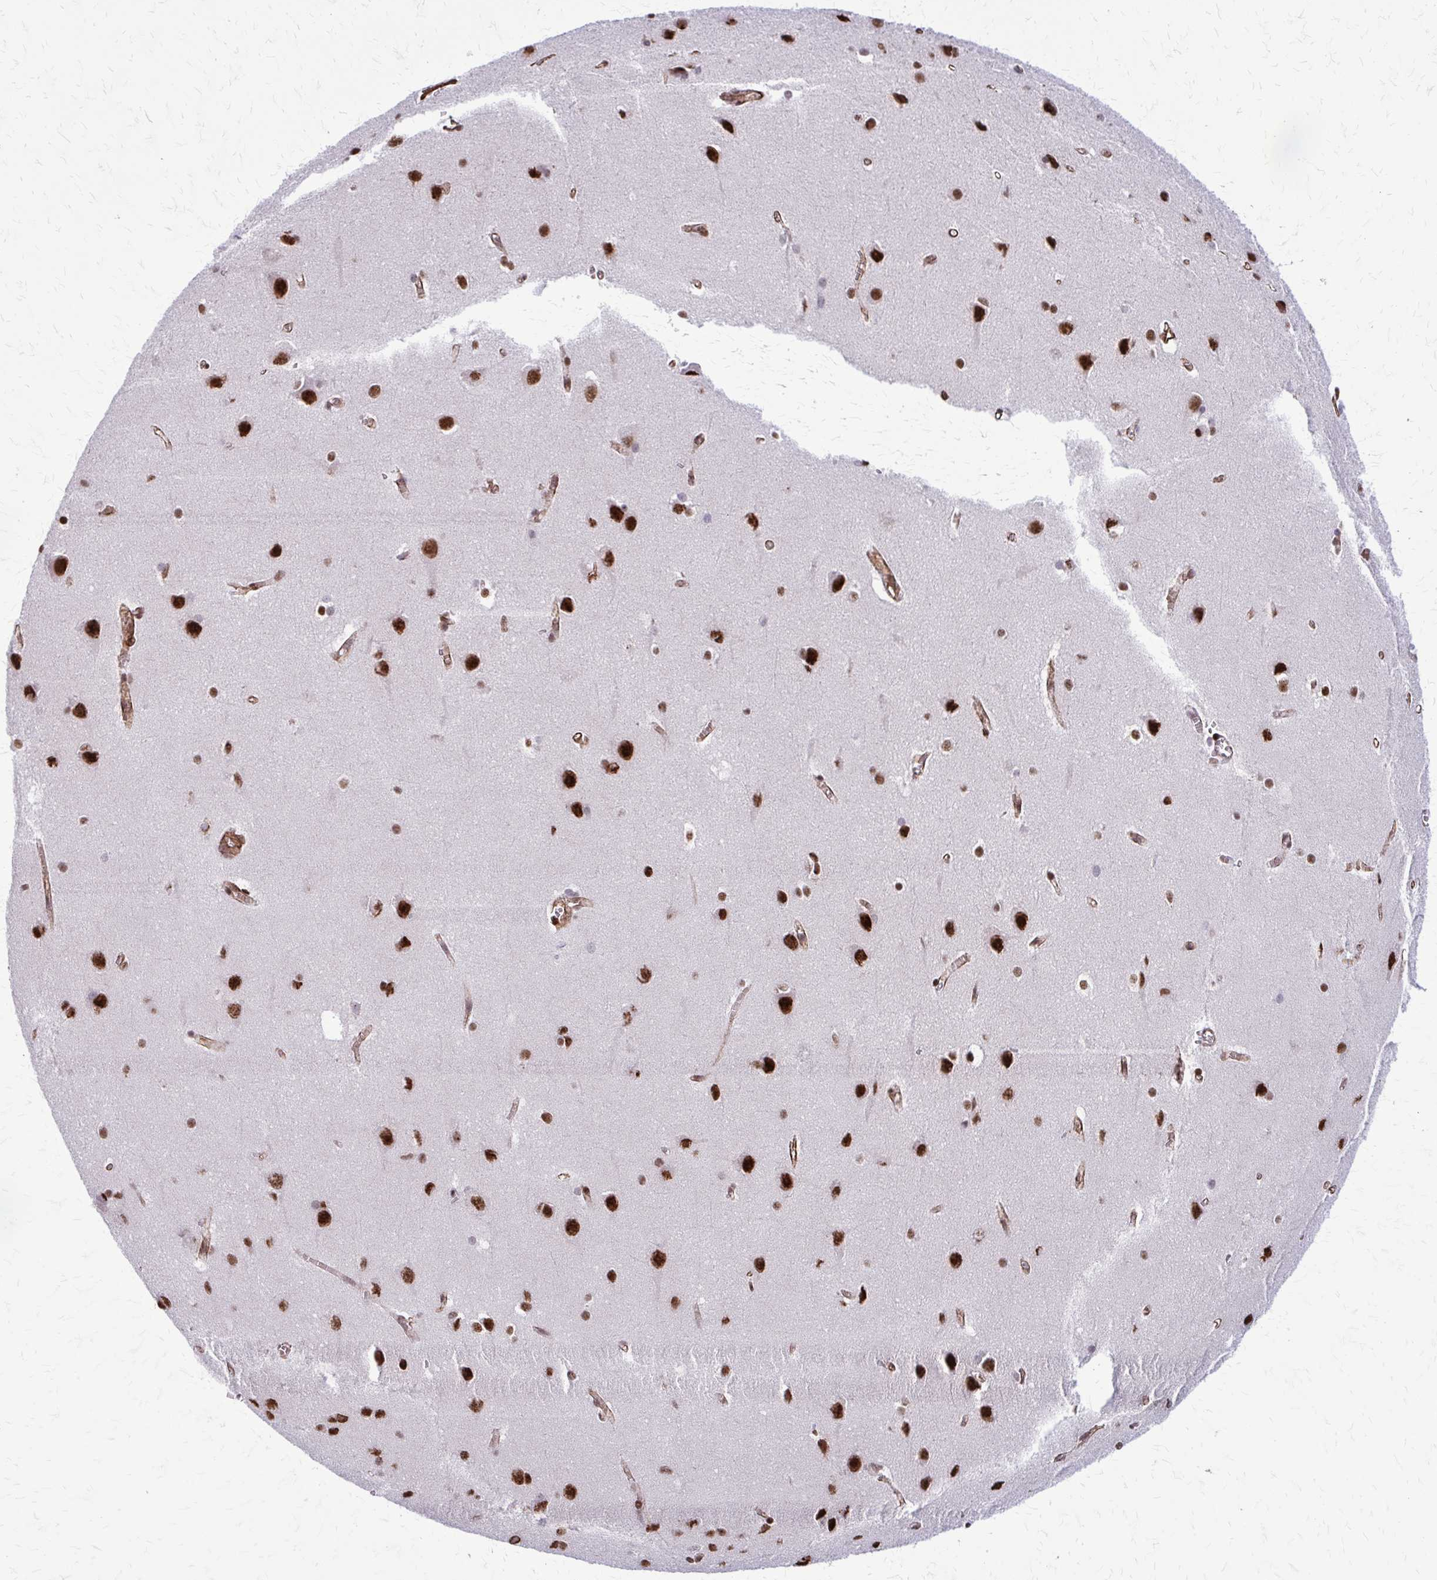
{"staining": {"intensity": "strong", "quantity": ">75%", "location": "cytoplasmic/membranous"}, "tissue": "cerebral cortex", "cell_type": "Endothelial cells", "image_type": "normal", "snomed": [{"axis": "morphology", "description": "Normal tissue, NOS"}, {"axis": "topography", "description": "Cerebral cortex"}], "caption": "Brown immunohistochemical staining in unremarkable cerebral cortex shows strong cytoplasmic/membranous expression in approximately >75% of endothelial cells.", "gene": "NRBF2", "patient": {"sex": "male", "age": 37}}